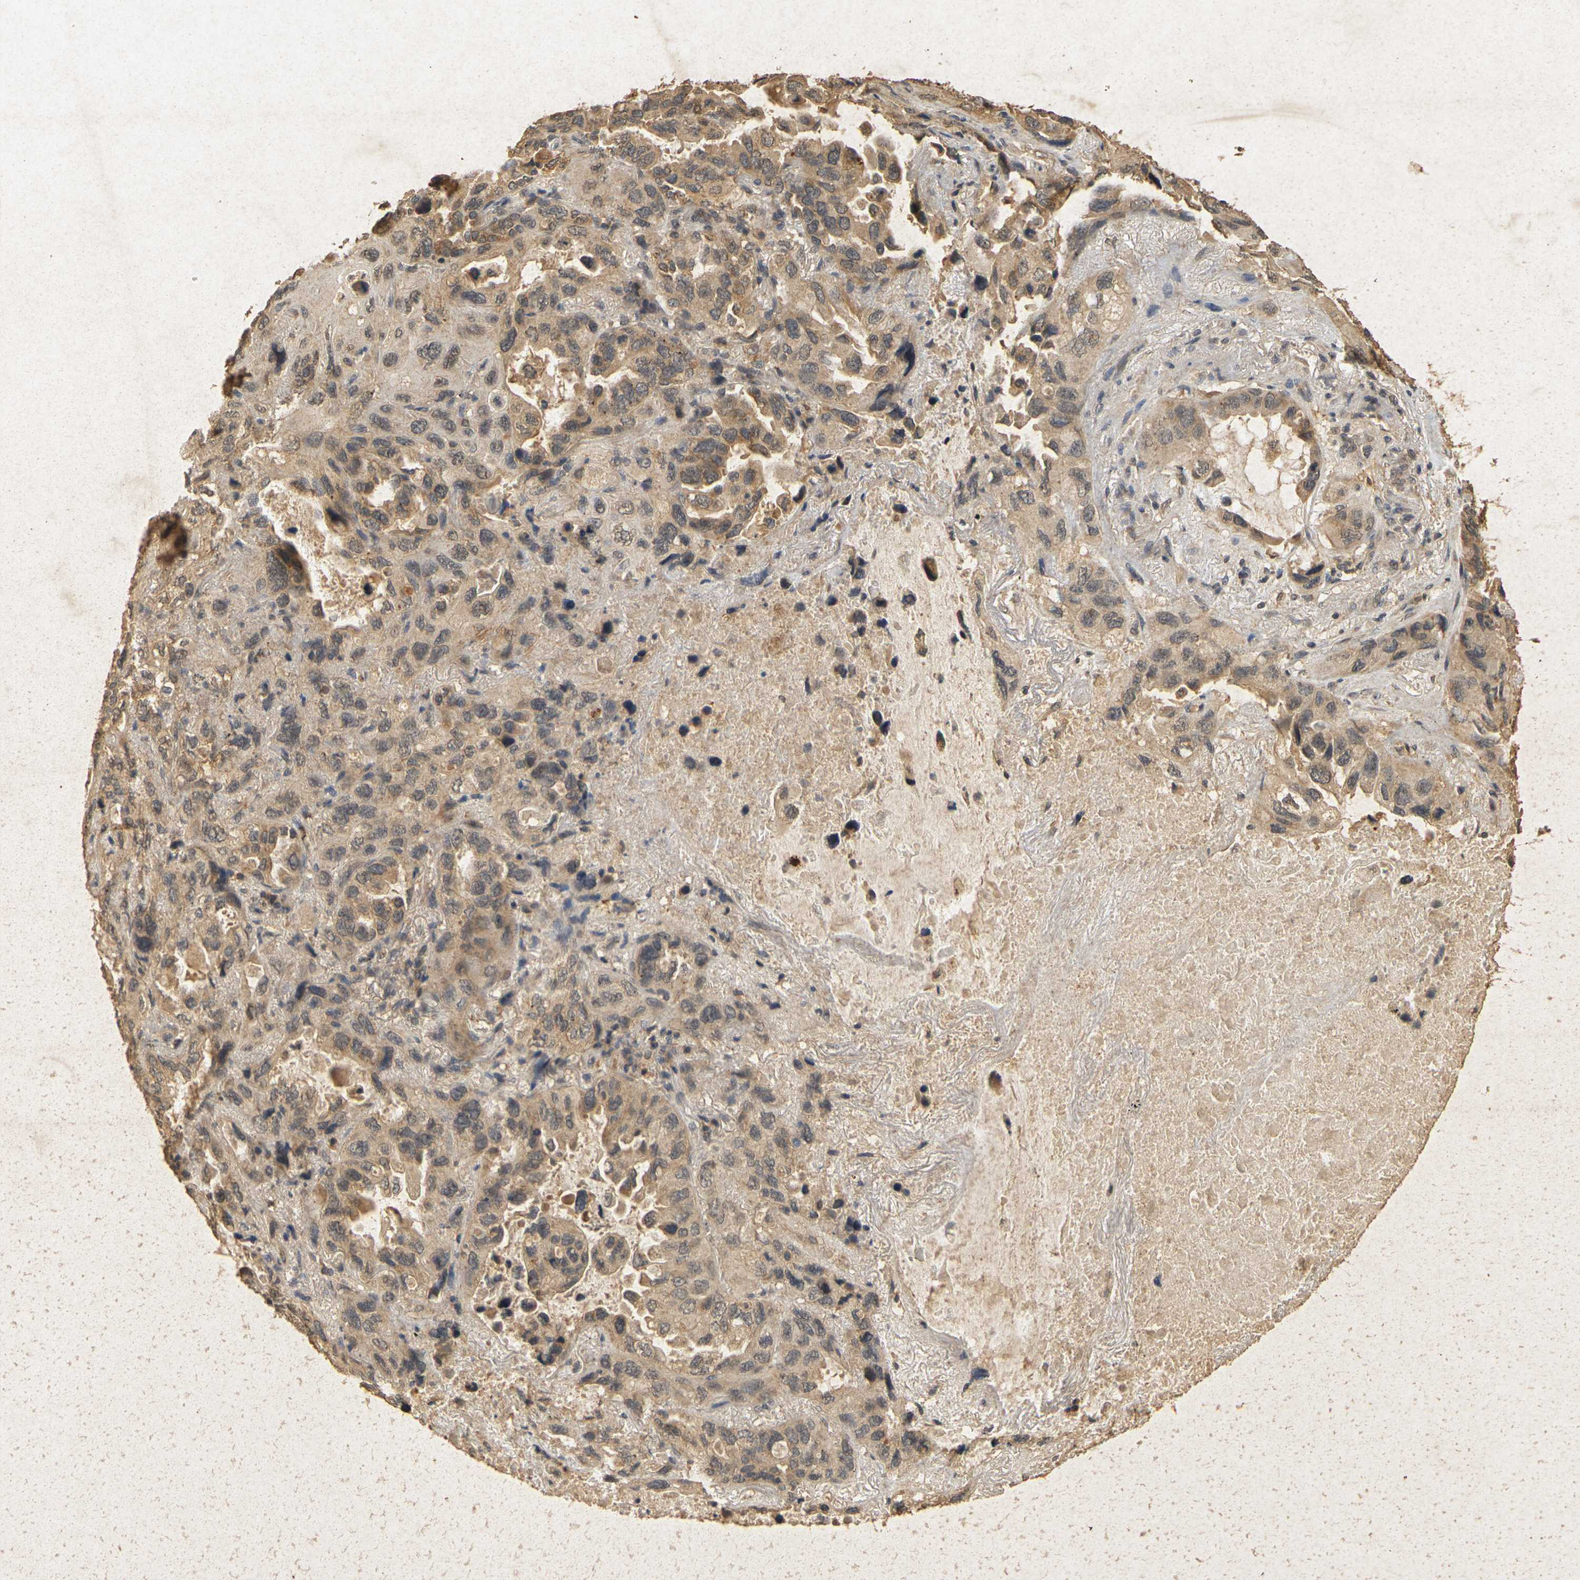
{"staining": {"intensity": "moderate", "quantity": ">75%", "location": "cytoplasmic/membranous"}, "tissue": "lung cancer", "cell_type": "Tumor cells", "image_type": "cancer", "snomed": [{"axis": "morphology", "description": "Squamous cell carcinoma, NOS"}, {"axis": "topography", "description": "Lung"}], "caption": "An immunohistochemistry (IHC) micrograph of neoplastic tissue is shown. Protein staining in brown labels moderate cytoplasmic/membranous positivity in squamous cell carcinoma (lung) within tumor cells.", "gene": "ERN1", "patient": {"sex": "female", "age": 73}}